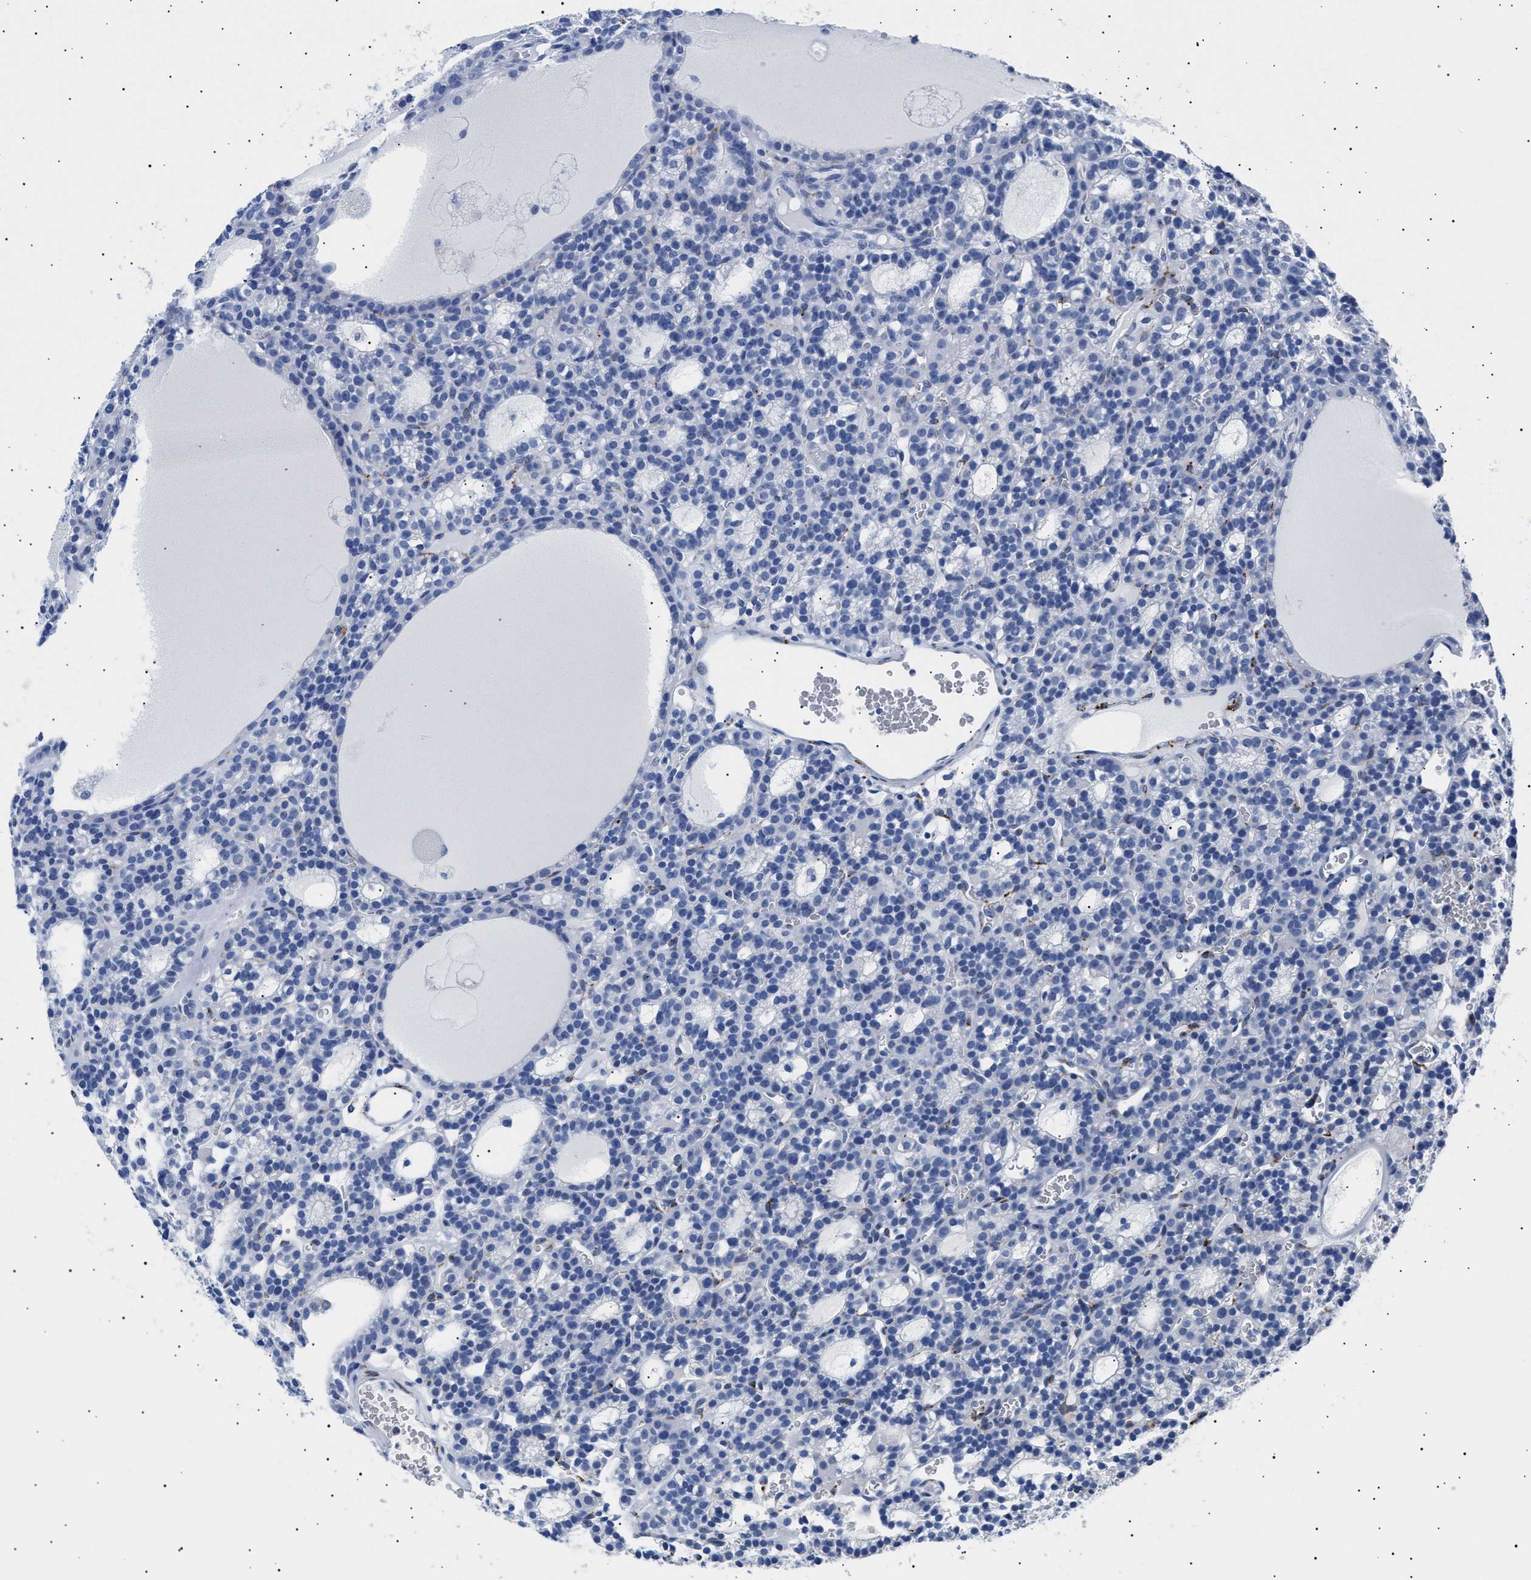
{"staining": {"intensity": "negative", "quantity": "none", "location": "none"}, "tissue": "parathyroid gland", "cell_type": "Glandular cells", "image_type": "normal", "snomed": [{"axis": "morphology", "description": "Normal tissue, NOS"}, {"axis": "morphology", "description": "Adenoma, NOS"}, {"axis": "topography", "description": "Parathyroid gland"}], "caption": "DAB immunohistochemical staining of unremarkable parathyroid gland demonstrates no significant positivity in glandular cells.", "gene": "HEMGN", "patient": {"sex": "female", "age": 58}}